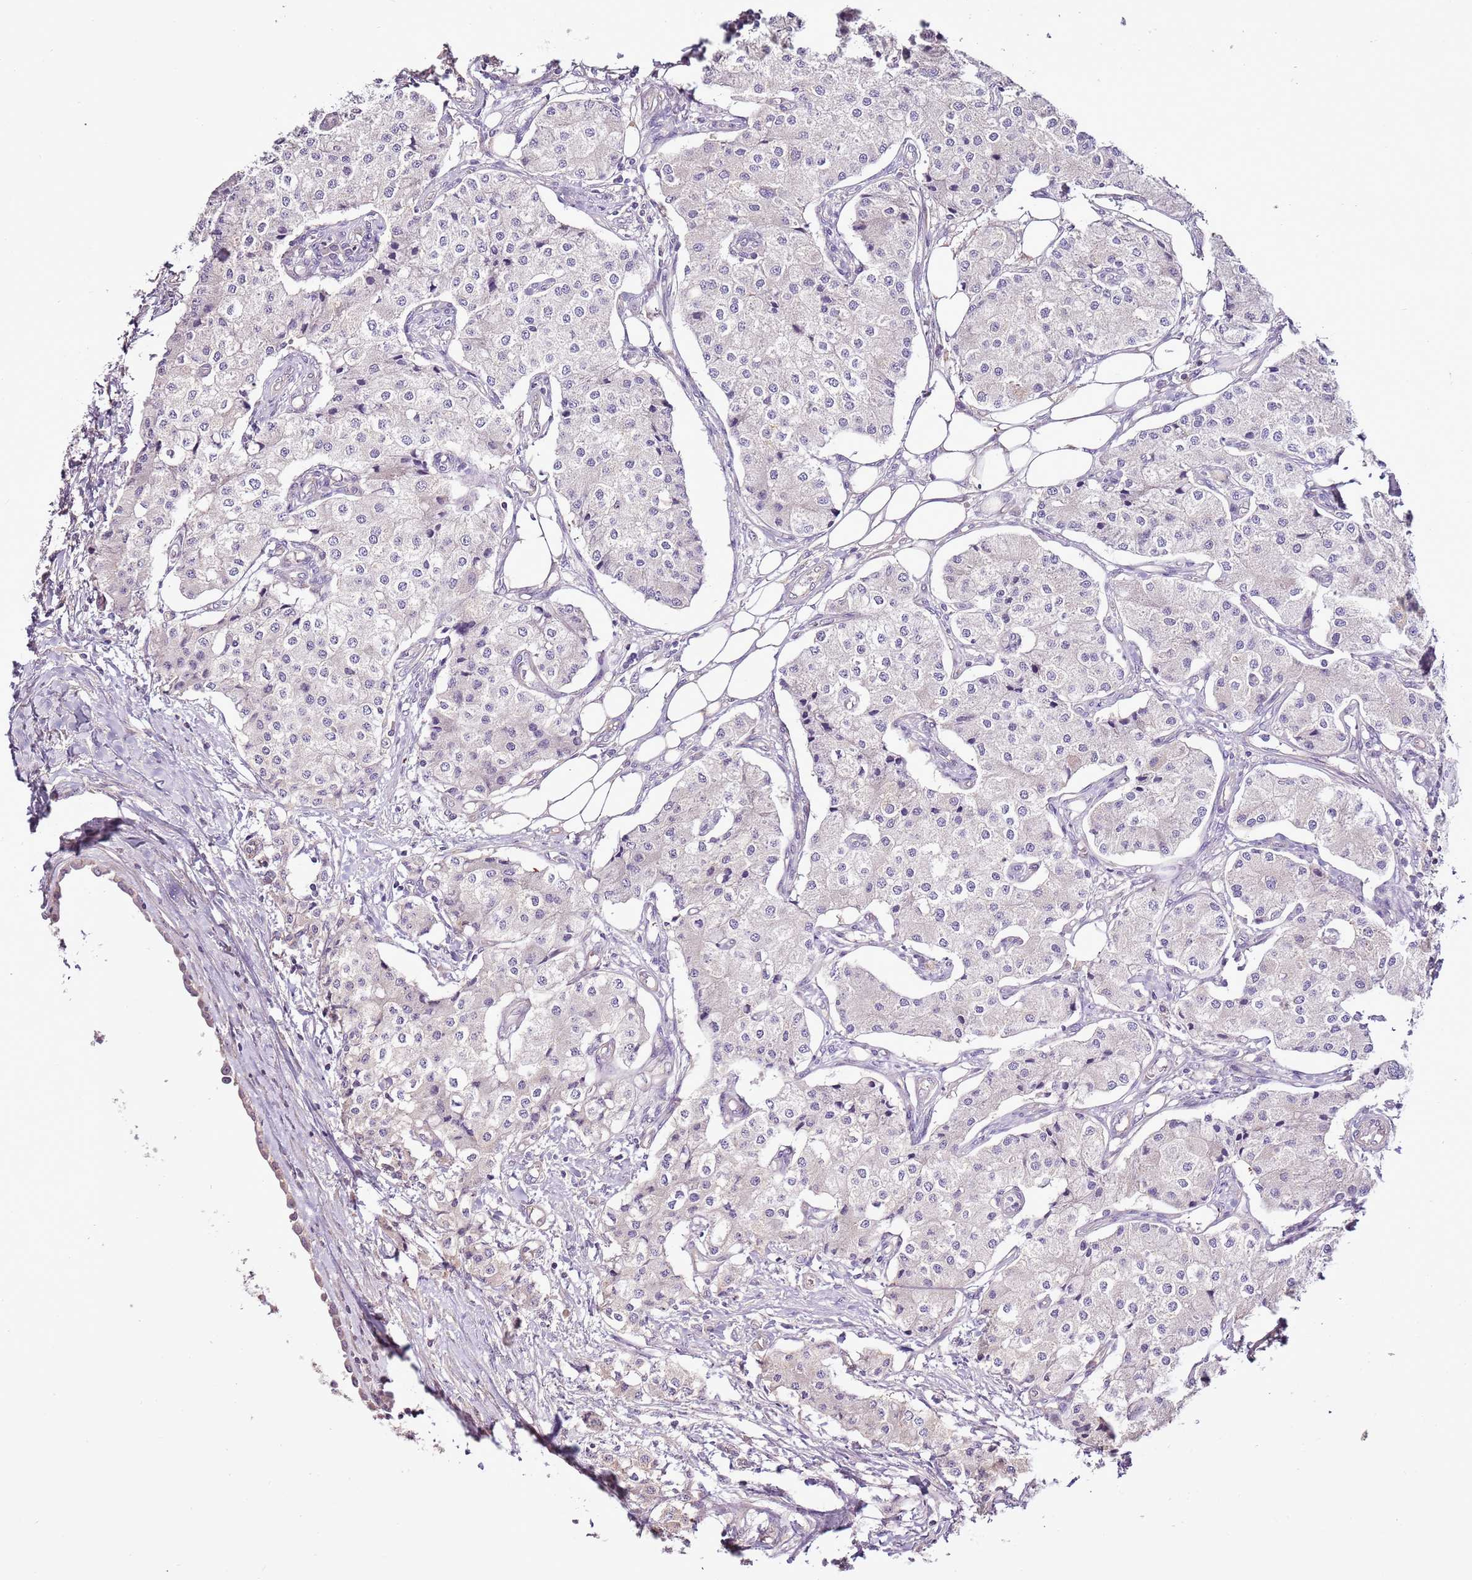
{"staining": {"intensity": "negative", "quantity": "none", "location": "none"}, "tissue": "carcinoid", "cell_type": "Tumor cells", "image_type": "cancer", "snomed": [{"axis": "morphology", "description": "Carcinoid, malignant, NOS"}, {"axis": "topography", "description": "Colon"}], "caption": "This image is of carcinoid stained with IHC to label a protein in brown with the nuclei are counter-stained blue. There is no expression in tumor cells.", "gene": "CMKLR1", "patient": {"sex": "female", "age": 52}}